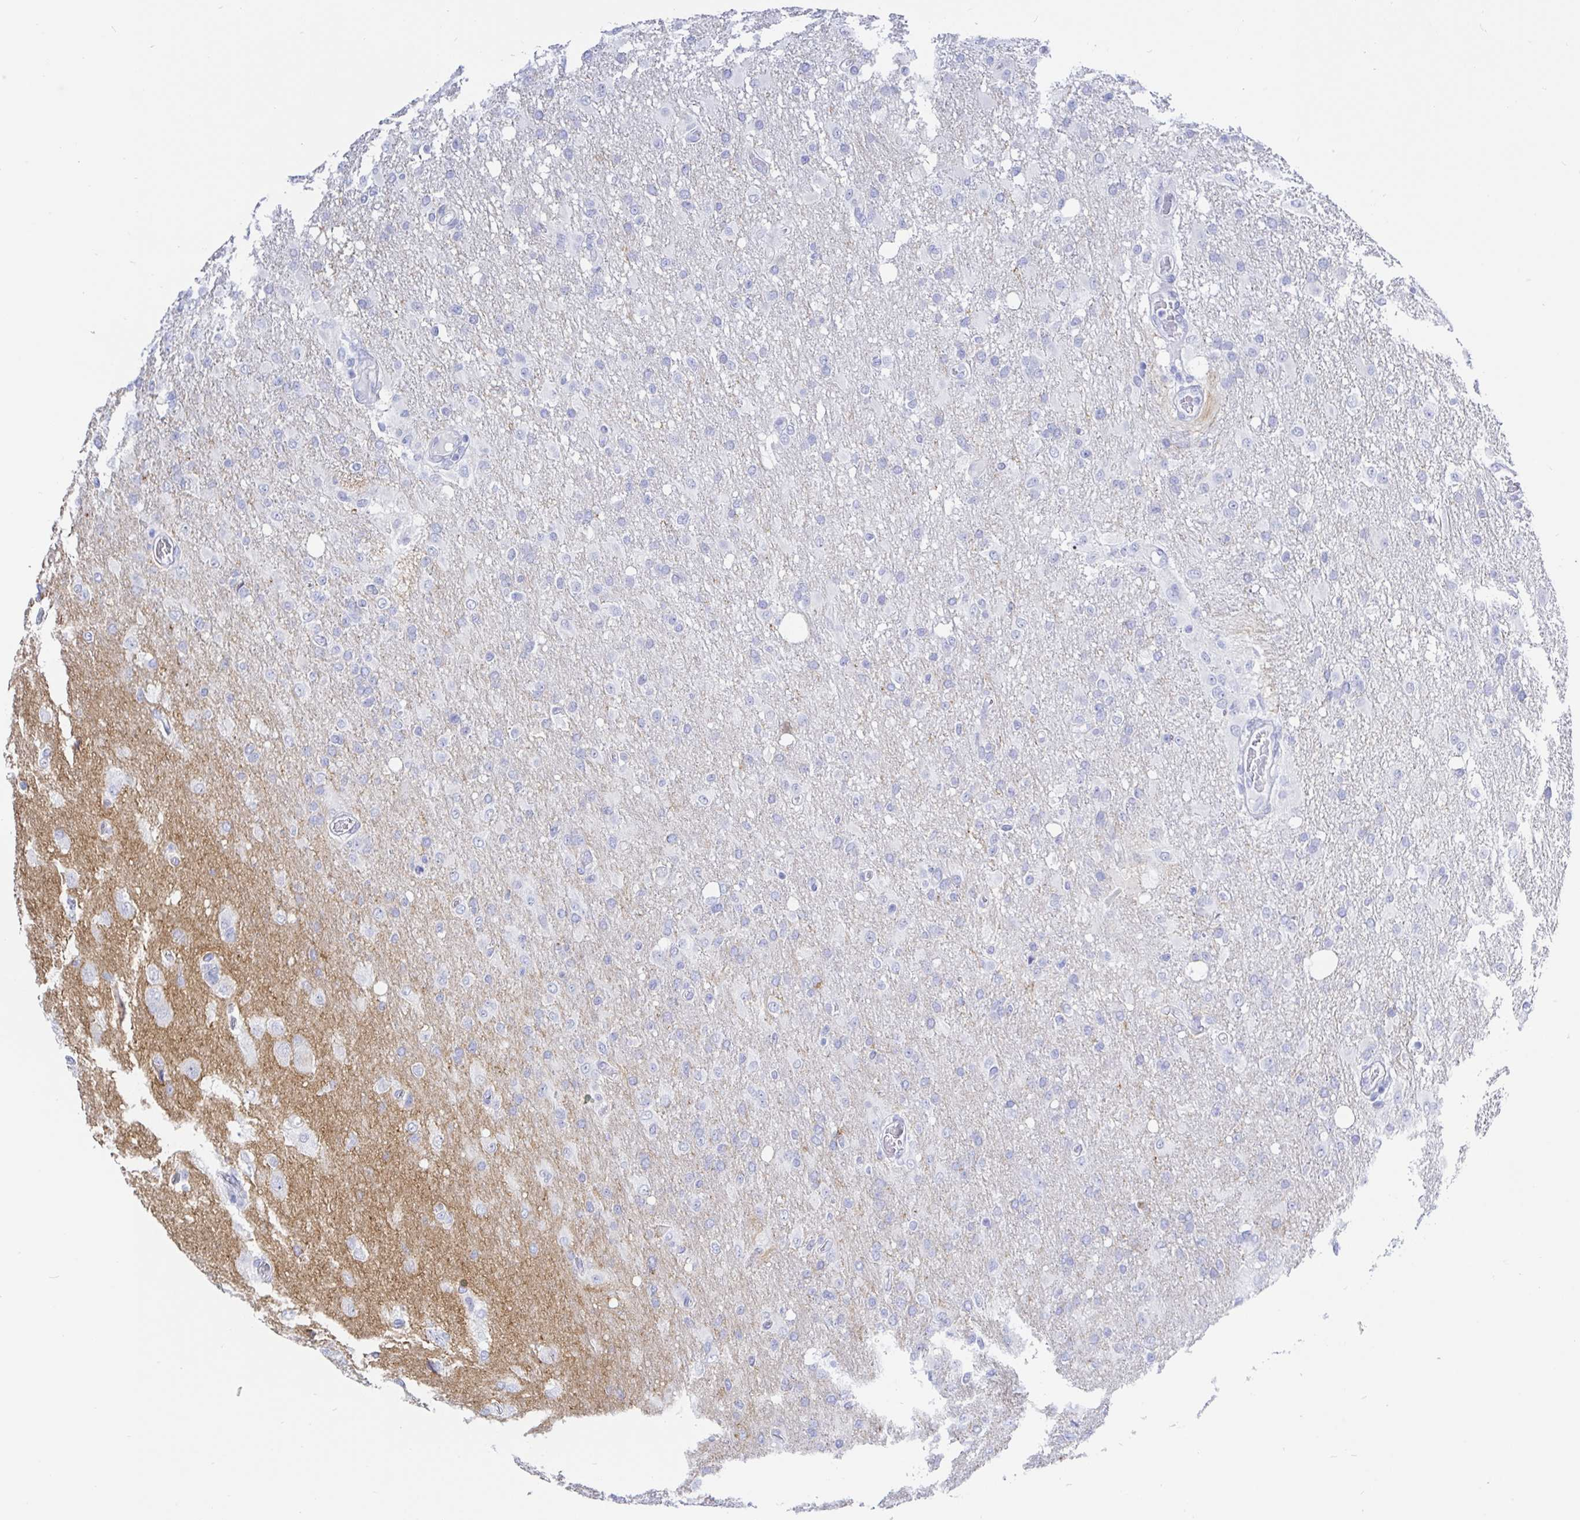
{"staining": {"intensity": "negative", "quantity": "none", "location": "none"}, "tissue": "glioma", "cell_type": "Tumor cells", "image_type": "cancer", "snomed": [{"axis": "morphology", "description": "Glioma, malignant, High grade"}, {"axis": "topography", "description": "Brain"}], "caption": "Immunohistochemistry of human malignant glioma (high-grade) shows no expression in tumor cells.", "gene": "KCNH6", "patient": {"sex": "male", "age": 53}}